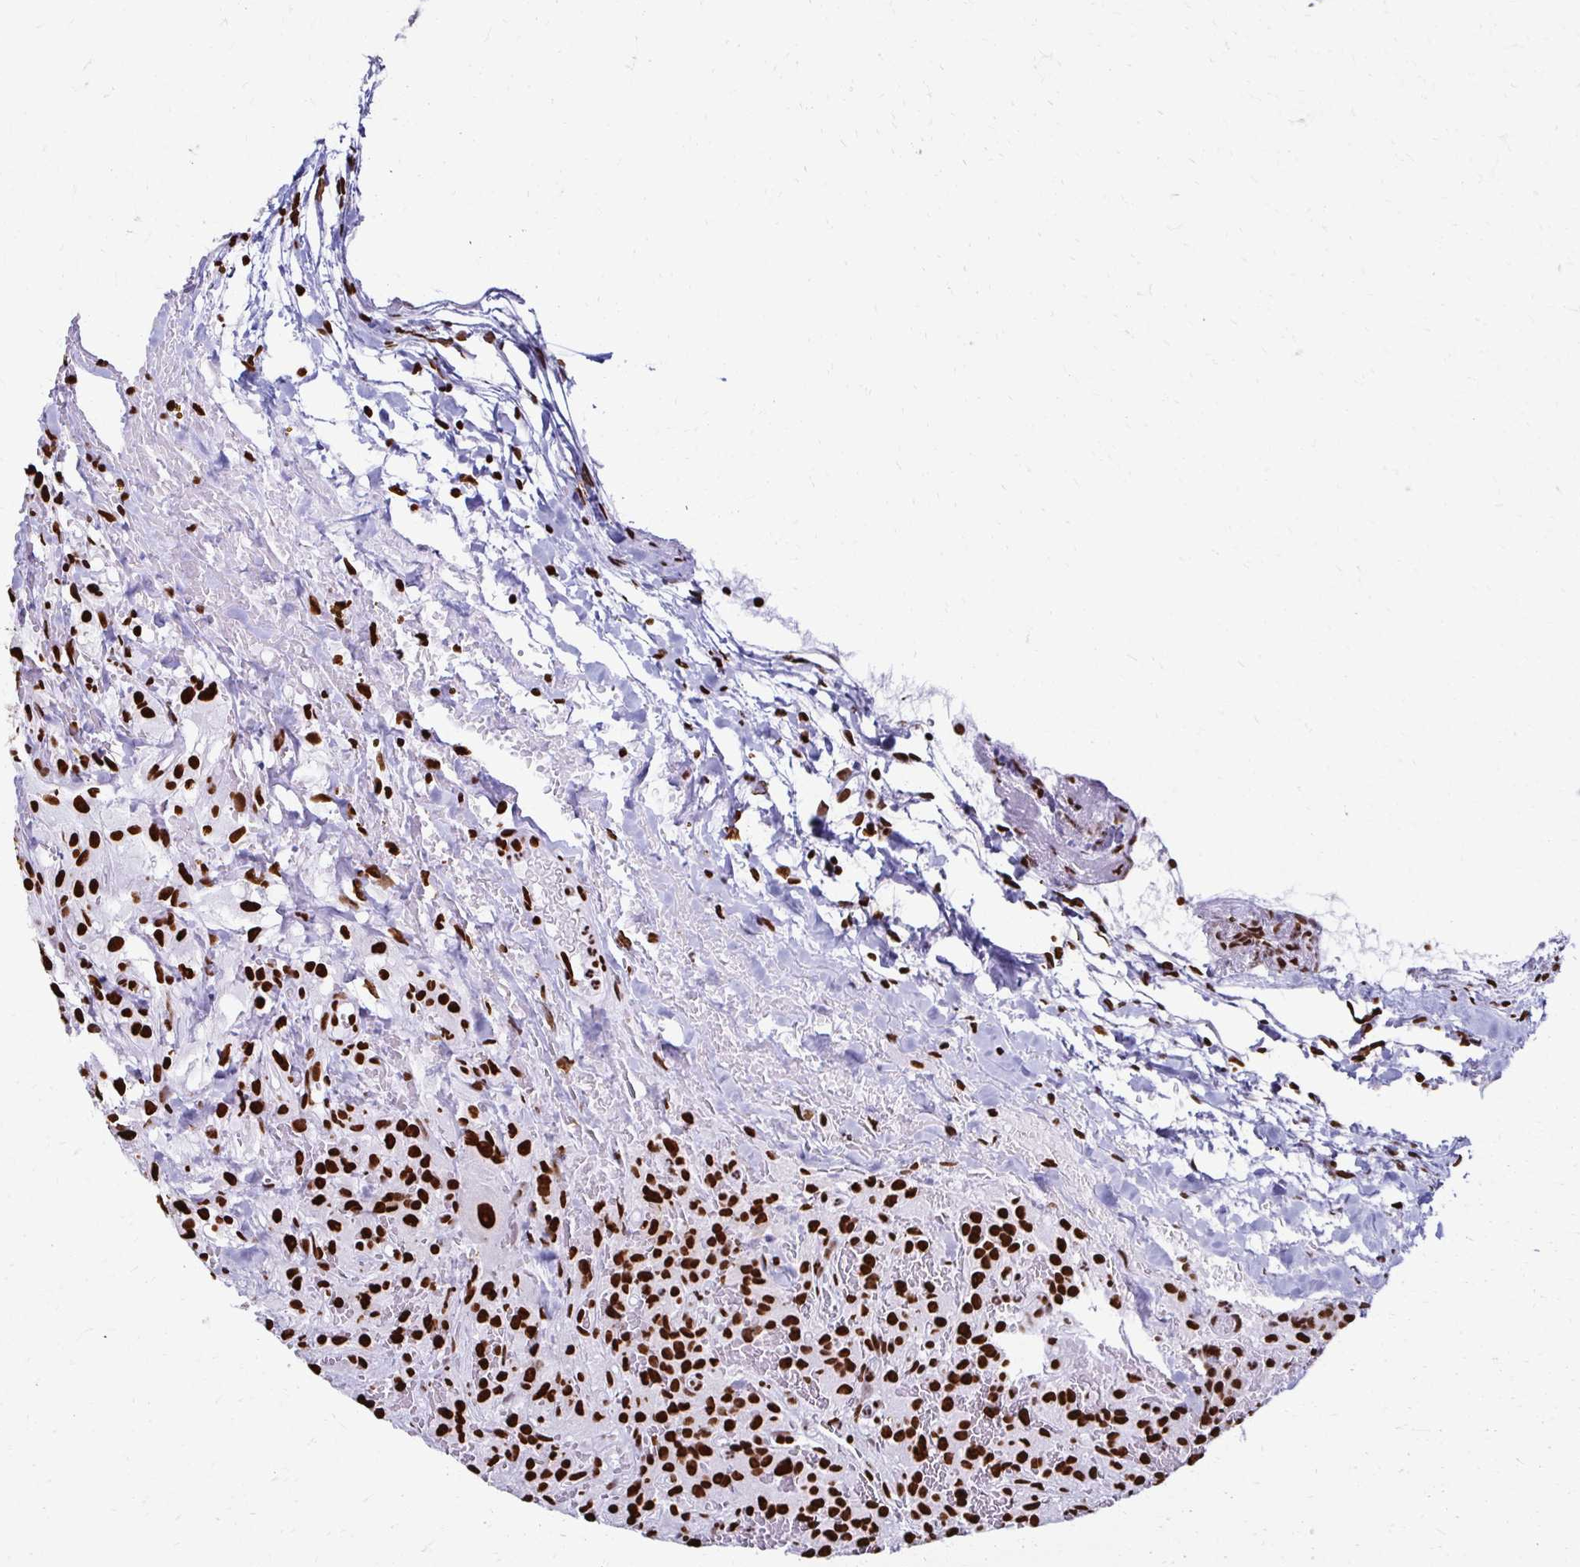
{"staining": {"intensity": "strong", "quantity": ">75%", "location": "nuclear"}, "tissue": "glioma", "cell_type": "Tumor cells", "image_type": "cancer", "snomed": [{"axis": "morphology", "description": "Glioma, malignant, Low grade"}, {"axis": "topography", "description": "Brain"}], "caption": "Immunohistochemistry micrograph of neoplastic tissue: malignant low-grade glioma stained using immunohistochemistry demonstrates high levels of strong protein expression localized specifically in the nuclear of tumor cells, appearing as a nuclear brown color.", "gene": "NONO", "patient": {"sex": "male", "age": 42}}